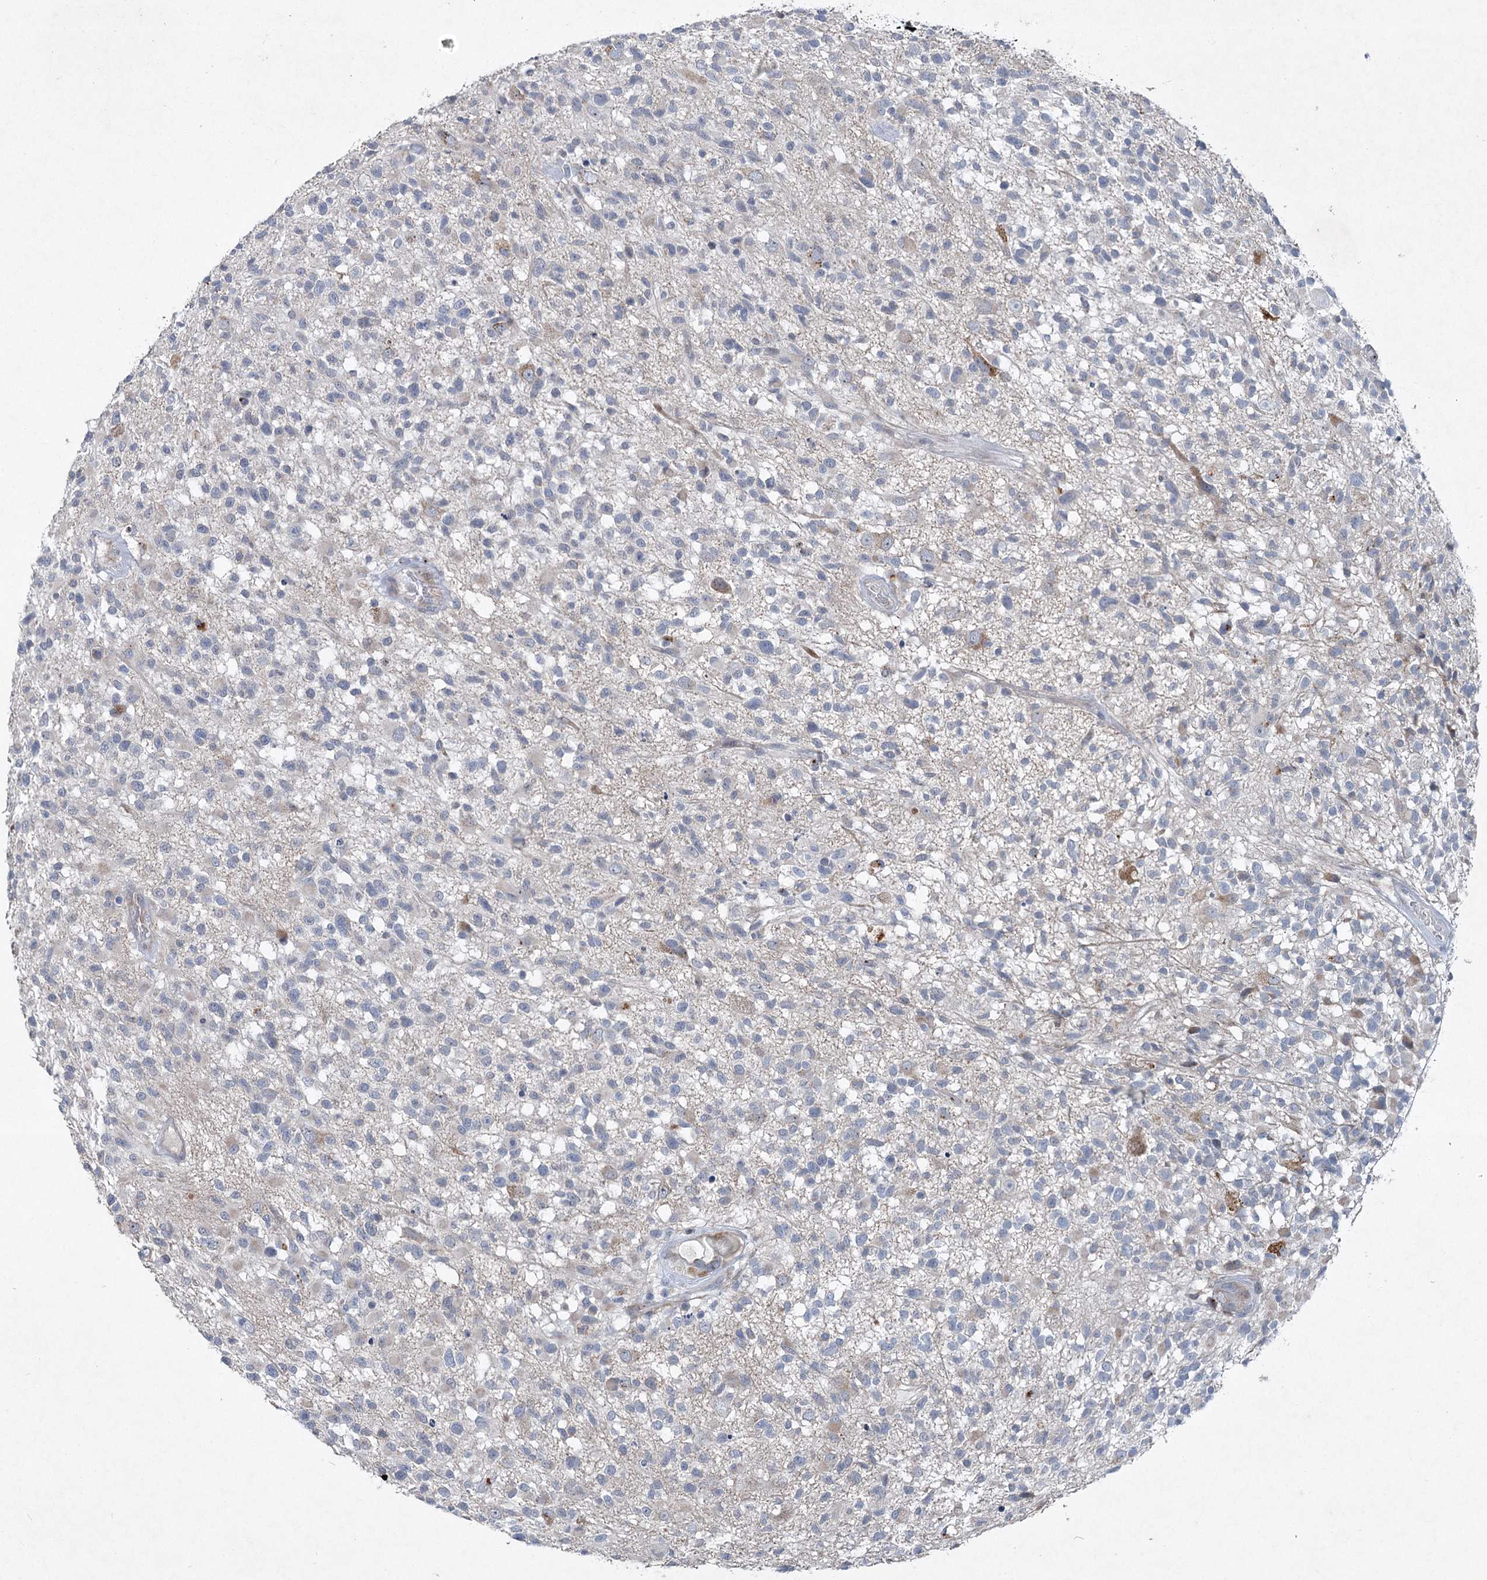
{"staining": {"intensity": "negative", "quantity": "none", "location": "none"}, "tissue": "glioma", "cell_type": "Tumor cells", "image_type": "cancer", "snomed": [{"axis": "morphology", "description": "Glioma, malignant, High grade"}, {"axis": "morphology", "description": "Glioblastoma, NOS"}, {"axis": "topography", "description": "Brain"}], "caption": "IHC histopathology image of neoplastic tissue: human glioma stained with DAB (3,3'-diaminobenzidine) displays no significant protein positivity in tumor cells. (Stains: DAB immunohistochemistry (IHC) with hematoxylin counter stain, Microscopy: brightfield microscopy at high magnification).", "gene": "PLA2G12A", "patient": {"sex": "male", "age": 60}}